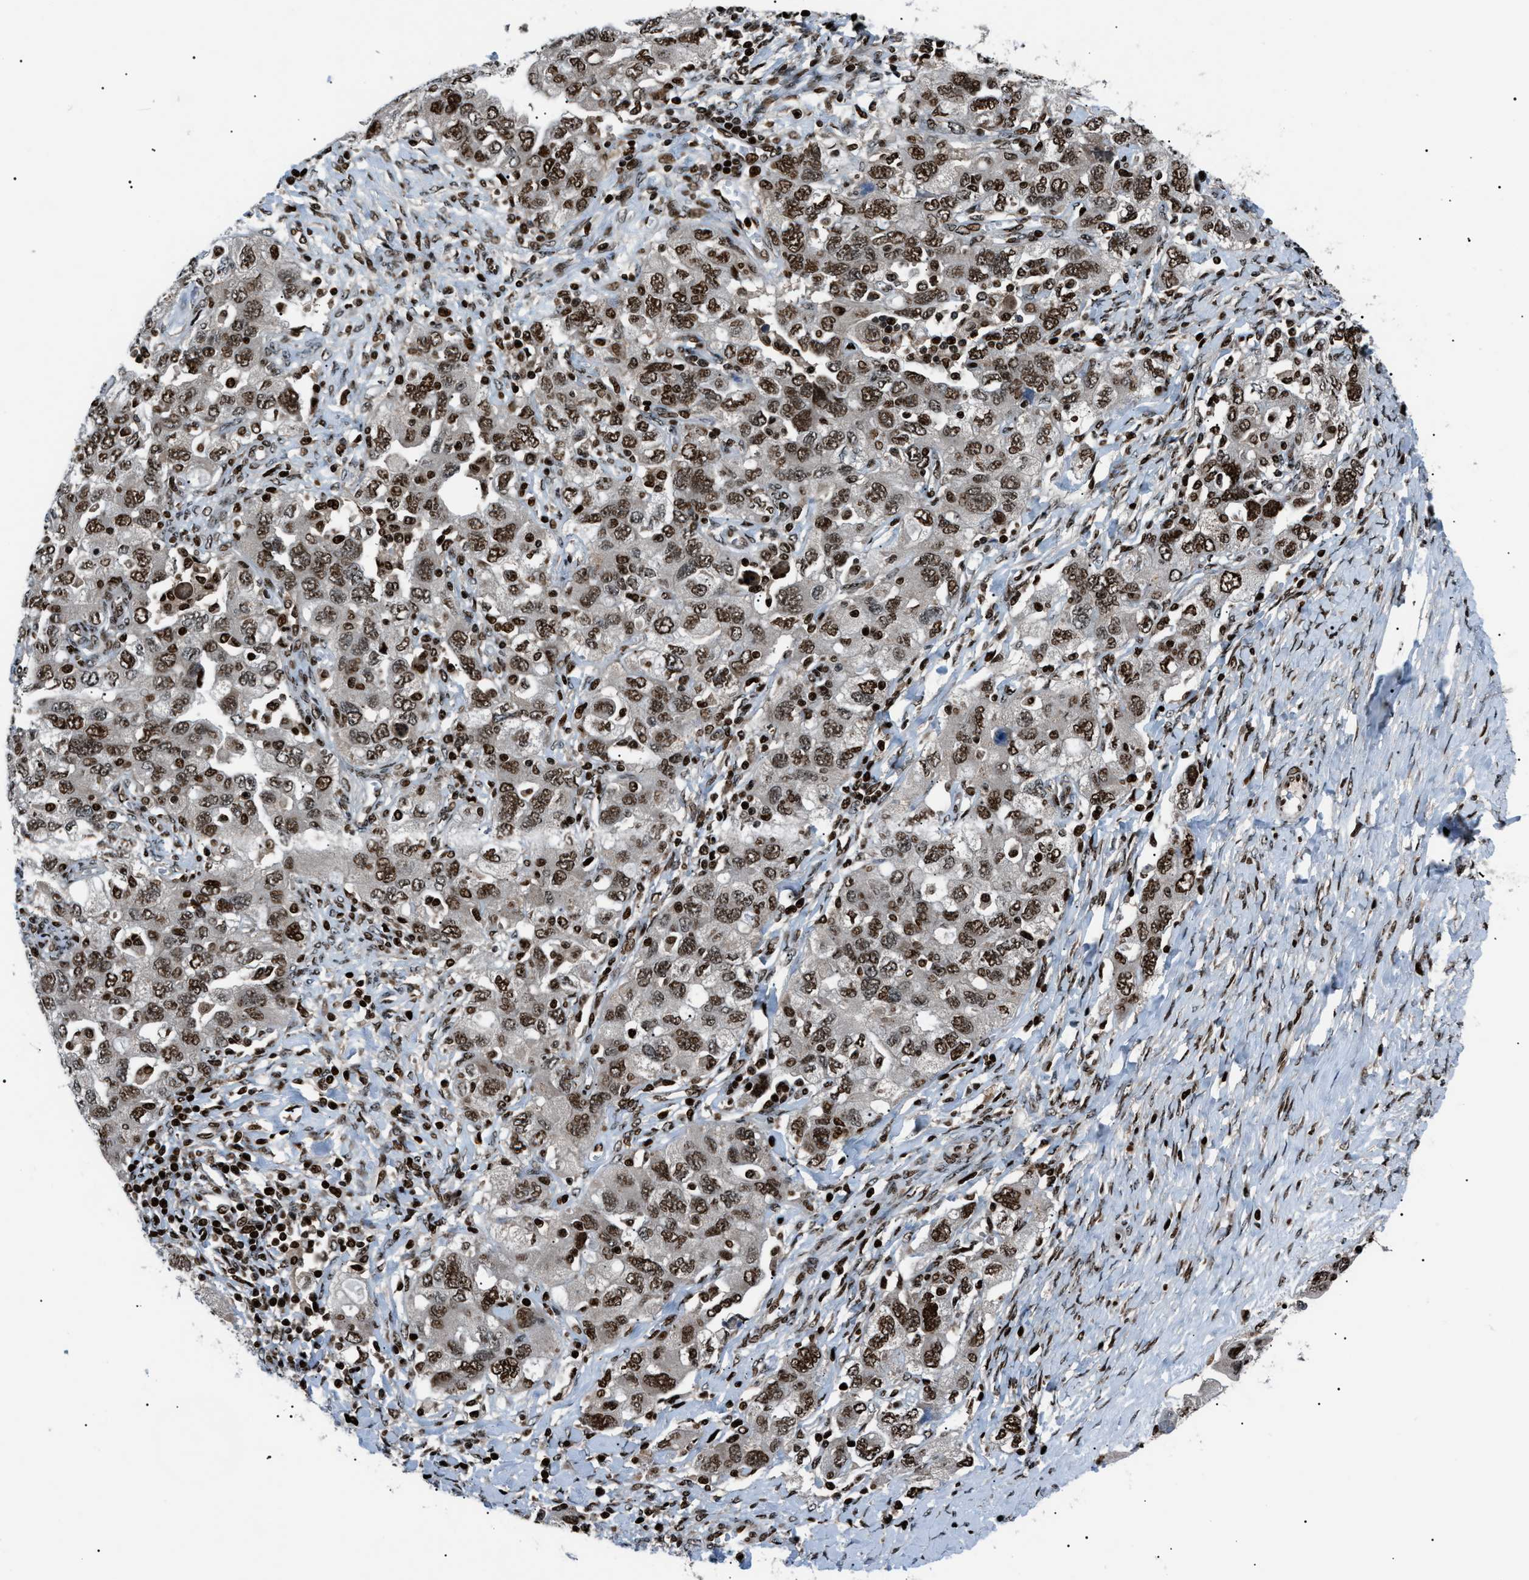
{"staining": {"intensity": "moderate", "quantity": ">75%", "location": "nuclear"}, "tissue": "ovarian cancer", "cell_type": "Tumor cells", "image_type": "cancer", "snomed": [{"axis": "morphology", "description": "Carcinoma, NOS"}, {"axis": "morphology", "description": "Cystadenocarcinoma, serous, NOS"}, {"axis": "topography", "description": "Ovary"}], "caption": "Immunohistochemistry (IHC) image of human ovarian serous cystadenocarcinoma stained for a protein (brown), which exhibits medium levels of moderate nuclear positivity in approximately >75% of tumor cells.", "gene": "PRKX", "patient": {"sex": "female", "age": 69}}